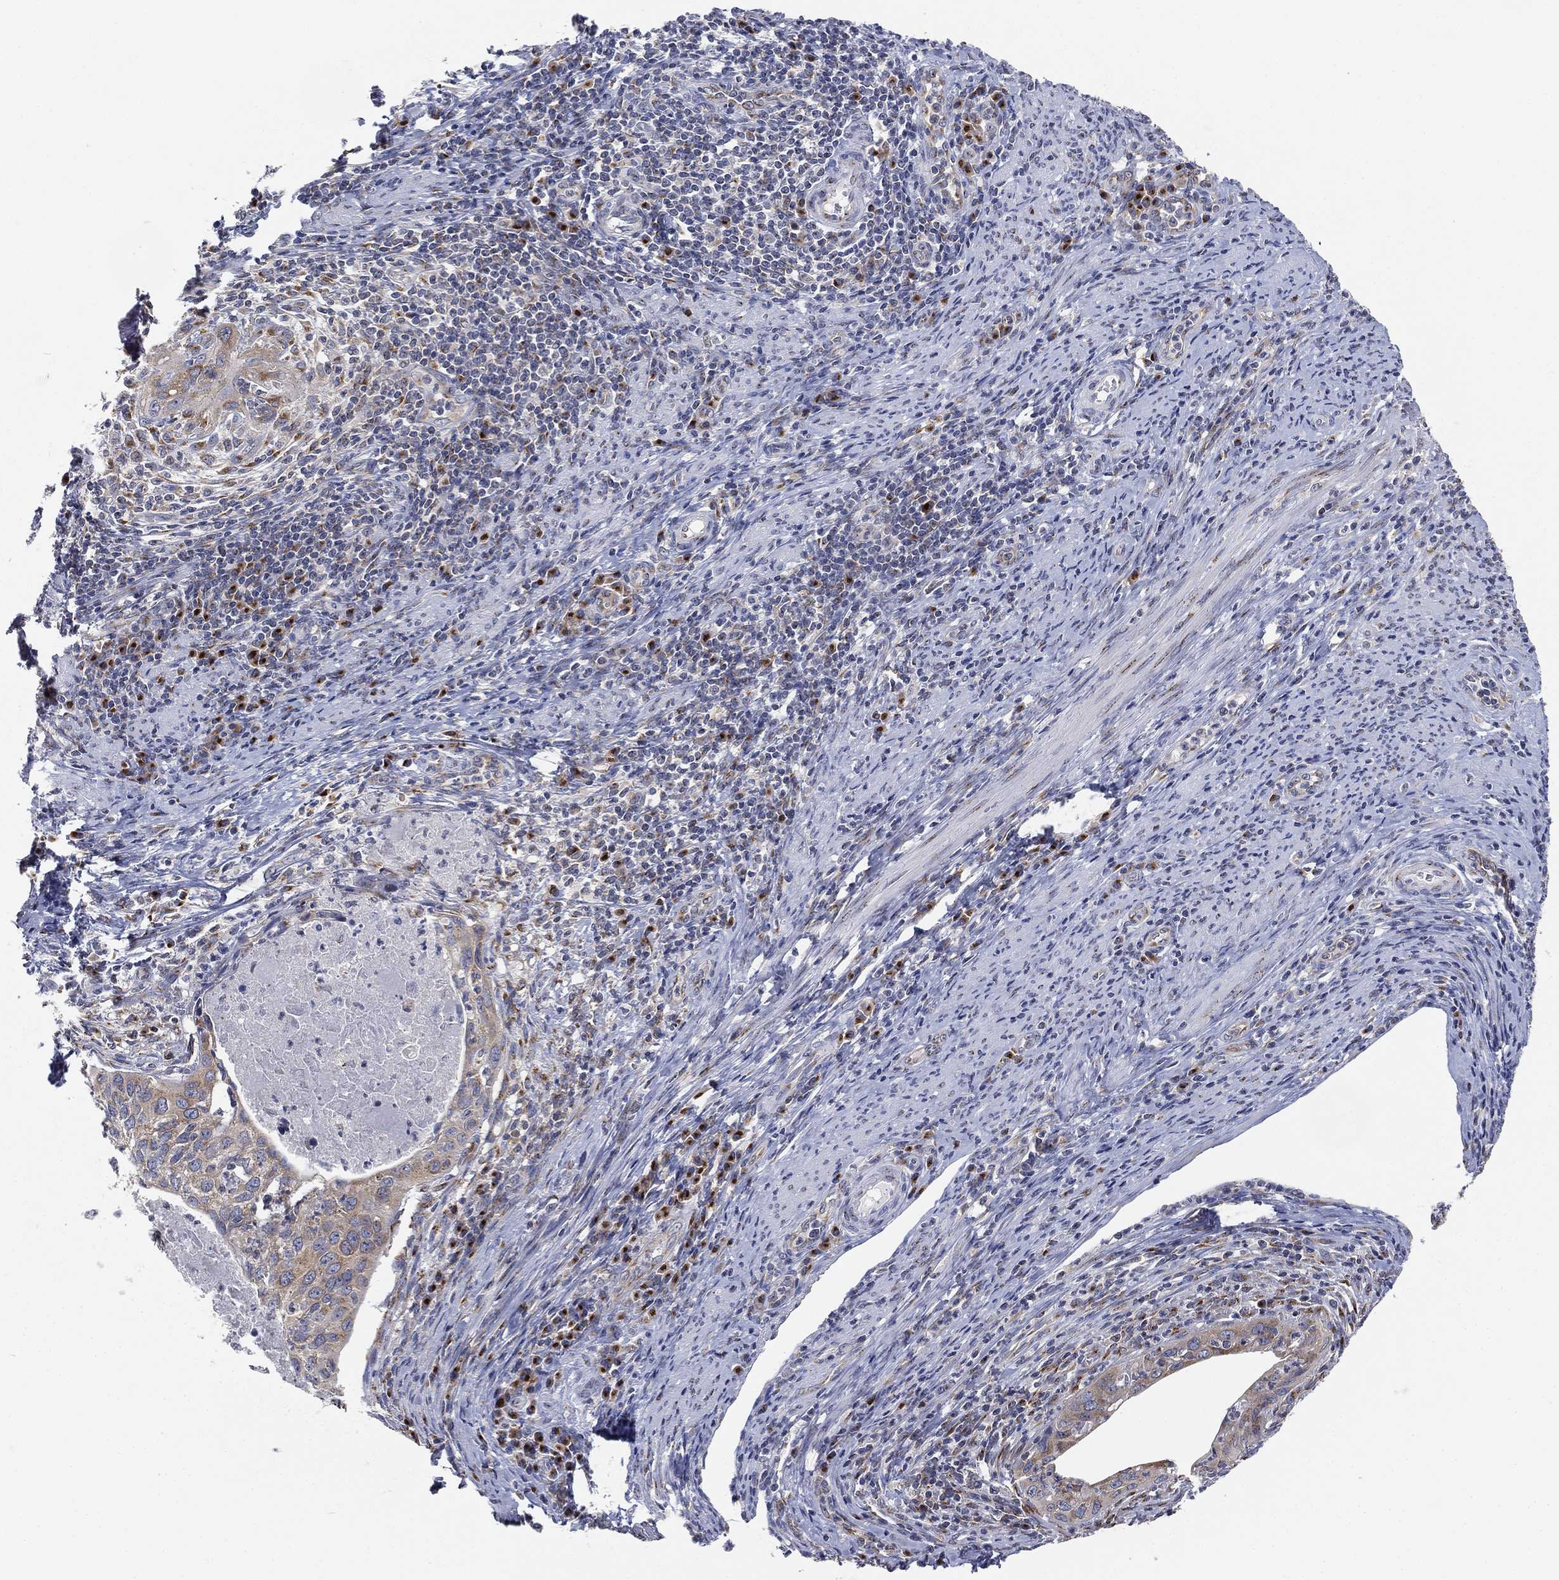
{"staining": {"intensity": "moderate", "quantity": "25%-75%", "location": "cytoplasmic/membranous"}, "tissue": "cervical cancer", "cell_type": "Tumor cells", "image_type": "cancer", "snomed": [{"axis": "morphology", "description": "Squamous cell carcinoma, NOS"}, {"axis": "topography", "description": "Cervix"}], "caption": "This is a histology image of immunohistochemistry staining of cervical squamous cell carcinoma, which shows moderate expression in the cytoplasmic/membranous of tumor cells.", "gene": "TICAM1", "patient": {"sex": "female", "age": 26}}